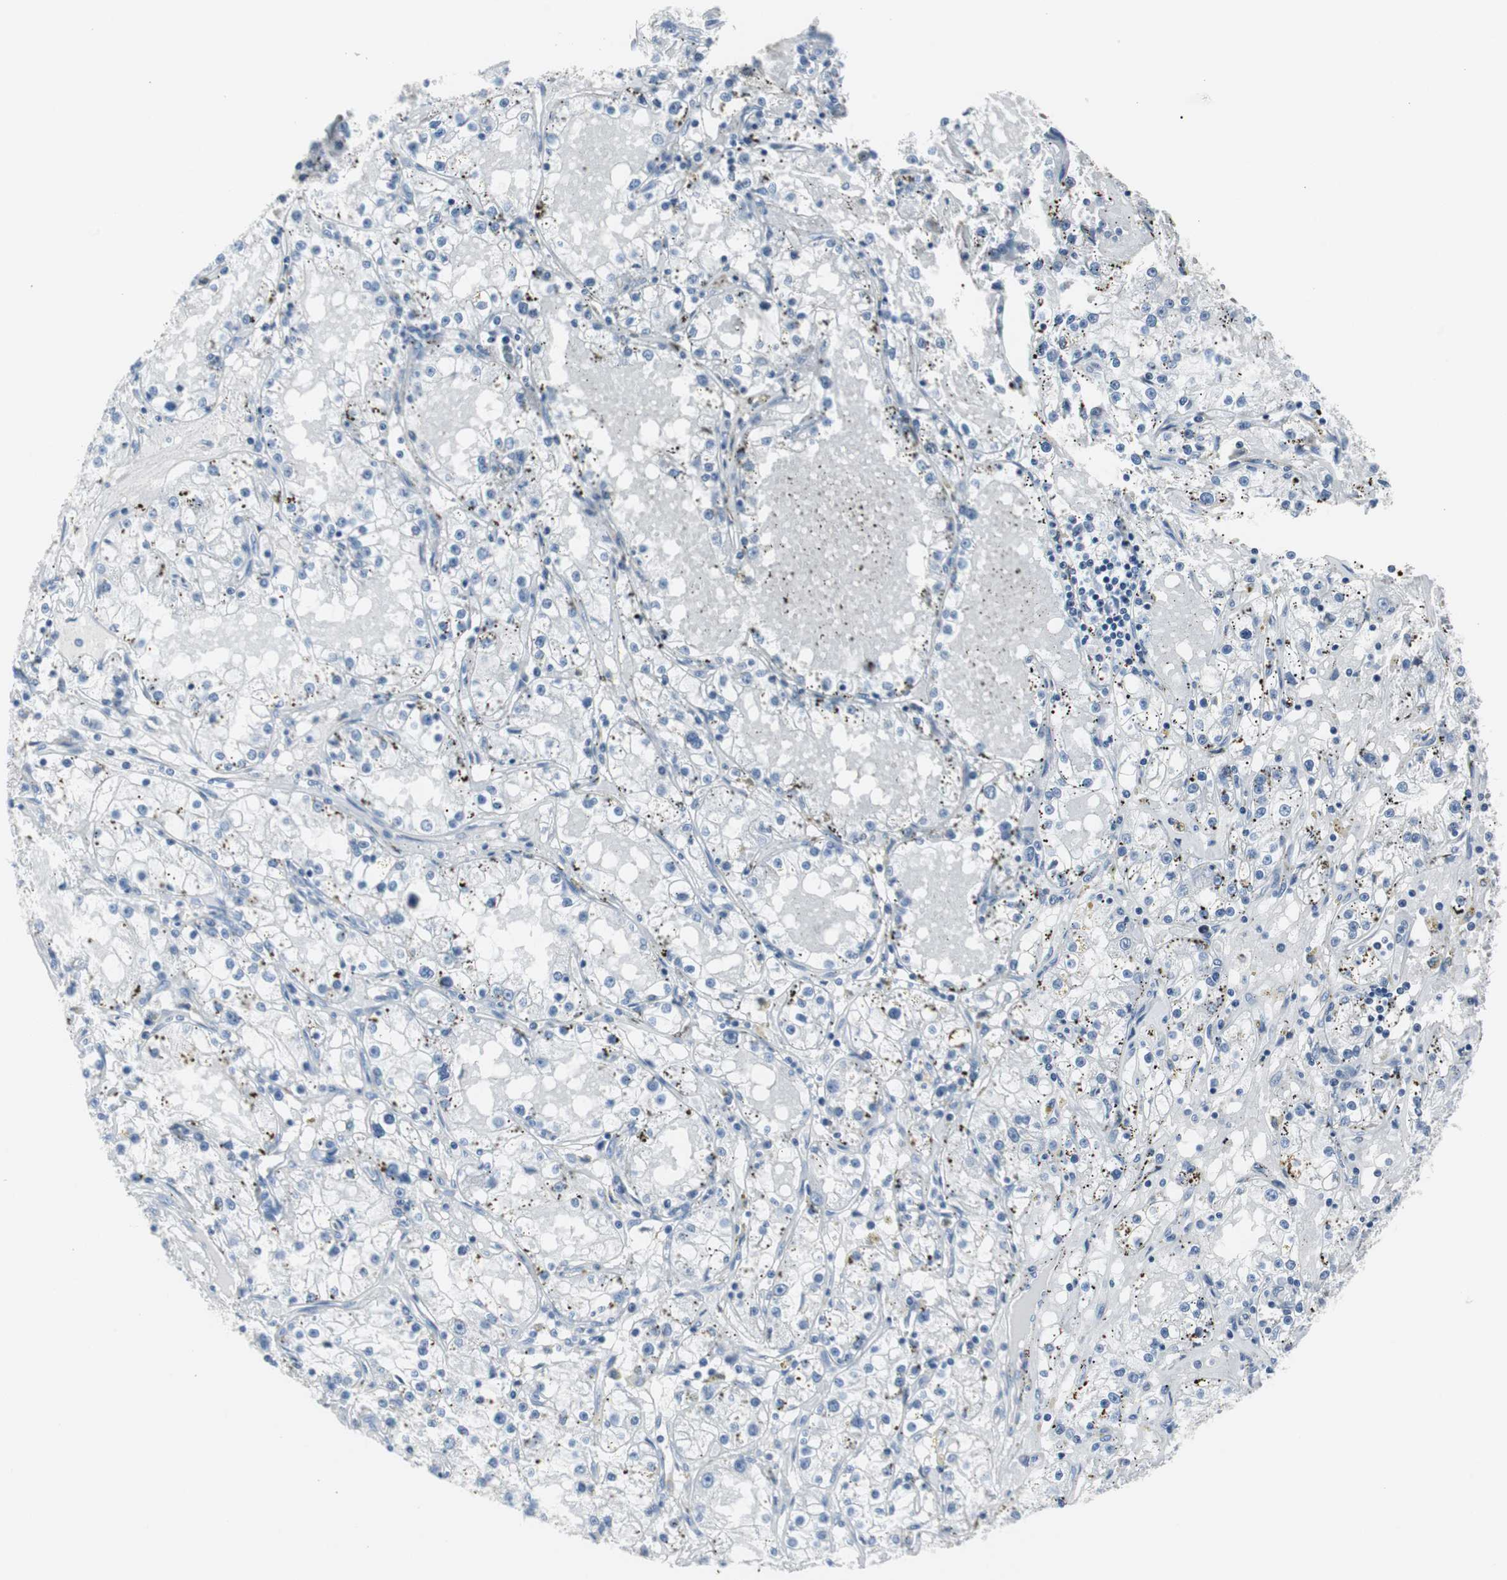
{"staining": {"intensity": "negative", "quantity": "none", "location": "none"}, "tissue": "renal cancer", "cell_type": "Tumor cells", "image_type": "cancer", "snomed": [{"axis": "morphology", "description": "Adenocarcinoma, NOS"}, {"axis": "topography", "description": "Kidney"}], "caption": "An image of adenocarcinoma (renal) stained for a protein shows no brown staining in tumor cells.", "gene": "RPS12", "patient": {"sex": "male", "age": 56}}